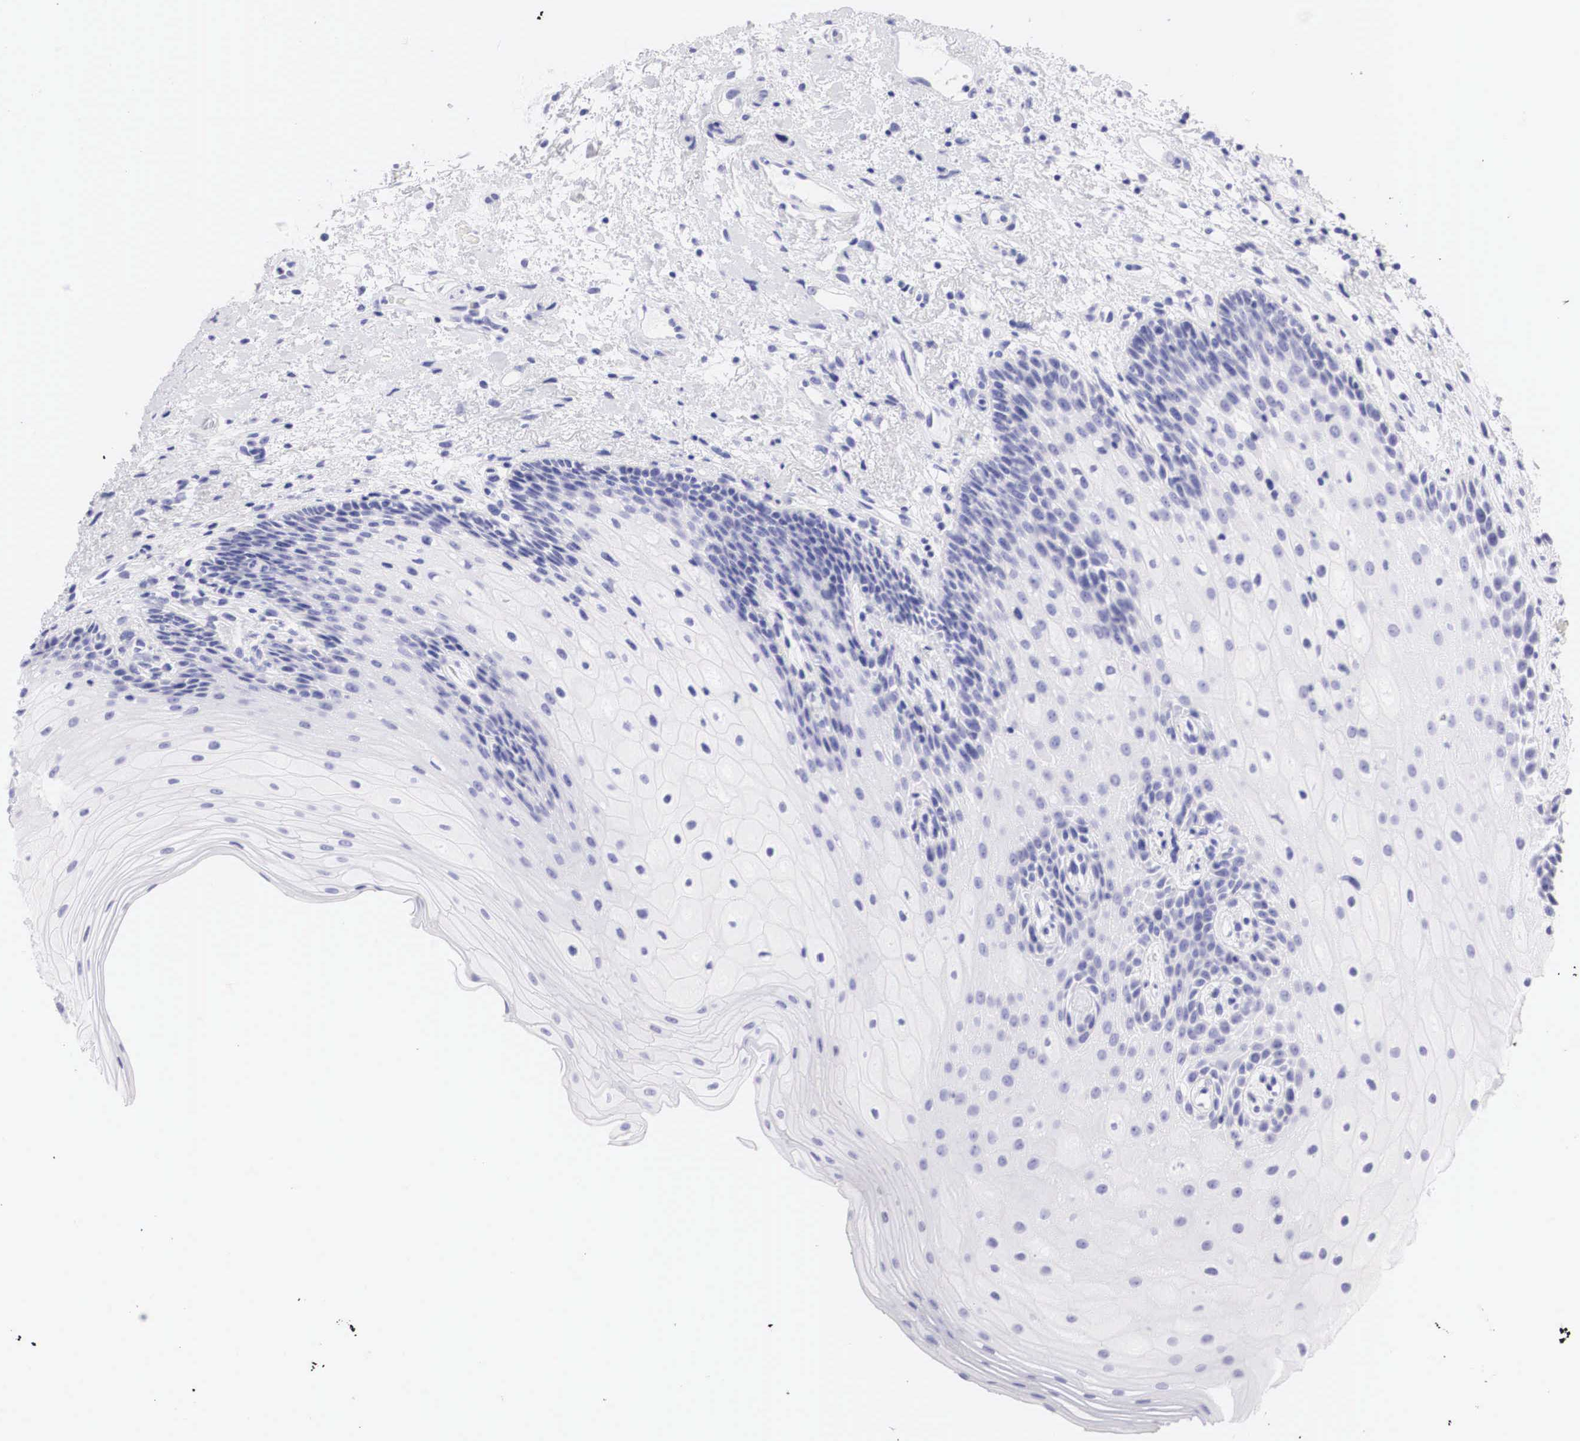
{"staining": {"intensity": "negative", "quantity": "none", "location": "none"}, "tissue": "oral mucosa", "cell_type": "Squamous epithelial cells", "image_type": "normal", "snomed": [{"axis": "morphology", "description": "Normal tissue, NOS"}, {"axis": "topography", "description": "Oral tissue"}], "caption": "Immunohistochemical staining of benign human oral mucosa displays no significant positivity in squamous epithelial cells.", "gene": "TYR", "patient": {"sex": "female", "age": 79}}